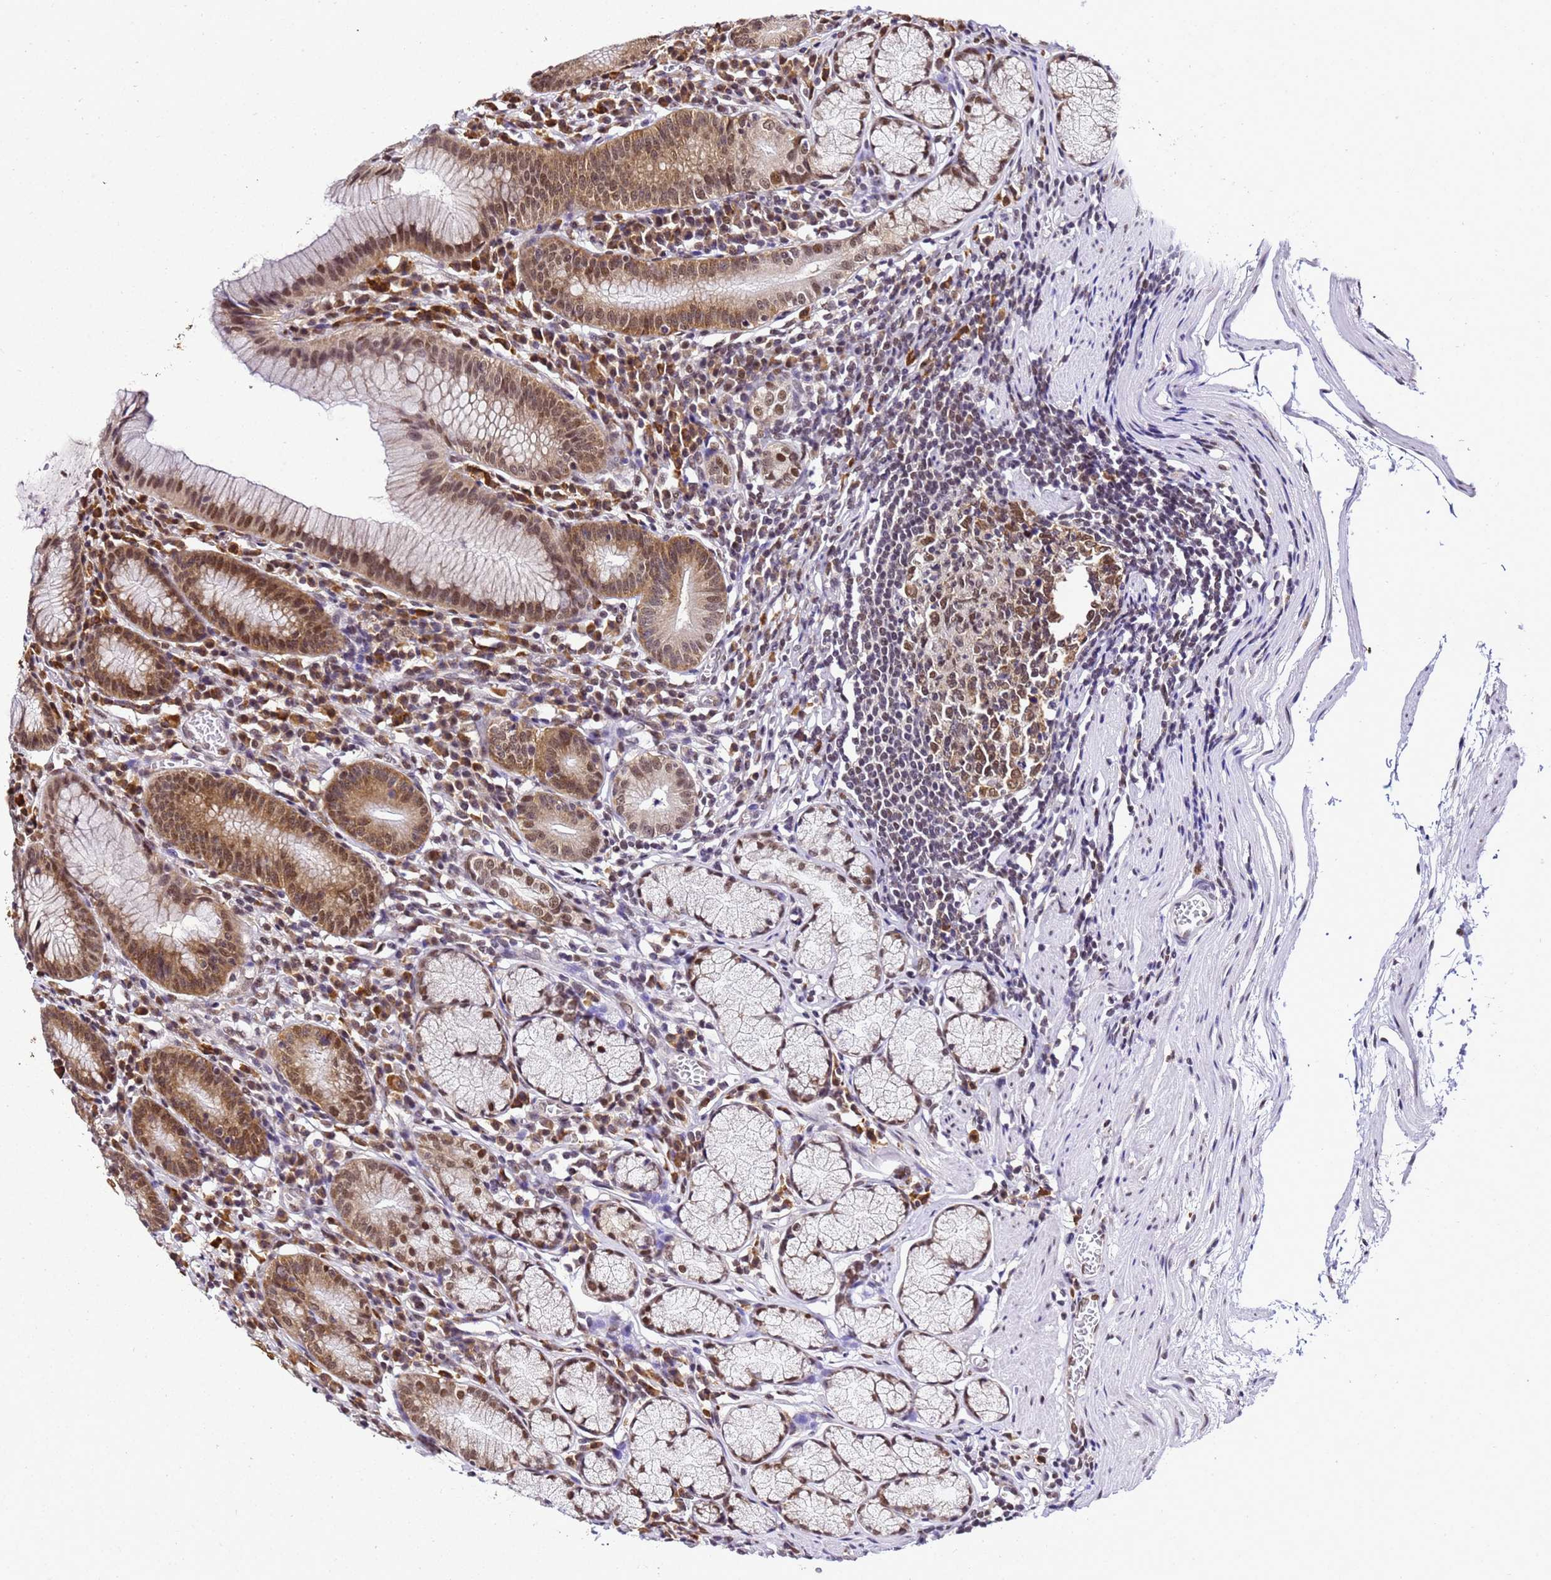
{"staining": {"intensity": "moderate", "quantity": ">75%", "location": "cytoplasmic/membranous,nuclear"}, "tissue": "stomach", "cell_type": "Glandular cells", "image_type": "normal", "snomed": [{"axis": "morphology", "description": "Normal tissue, NOS"}, {"axis": "topography", "description": "Stomach"}], "caption": "Stomach stained for a protein (brown) exhibits moderate cytoplasmic/membranous,nuclear positive positivity in approximately >75% of glandular cells.", "gene": "SMN1", "patient": {"sex": "male", "age": 55}}